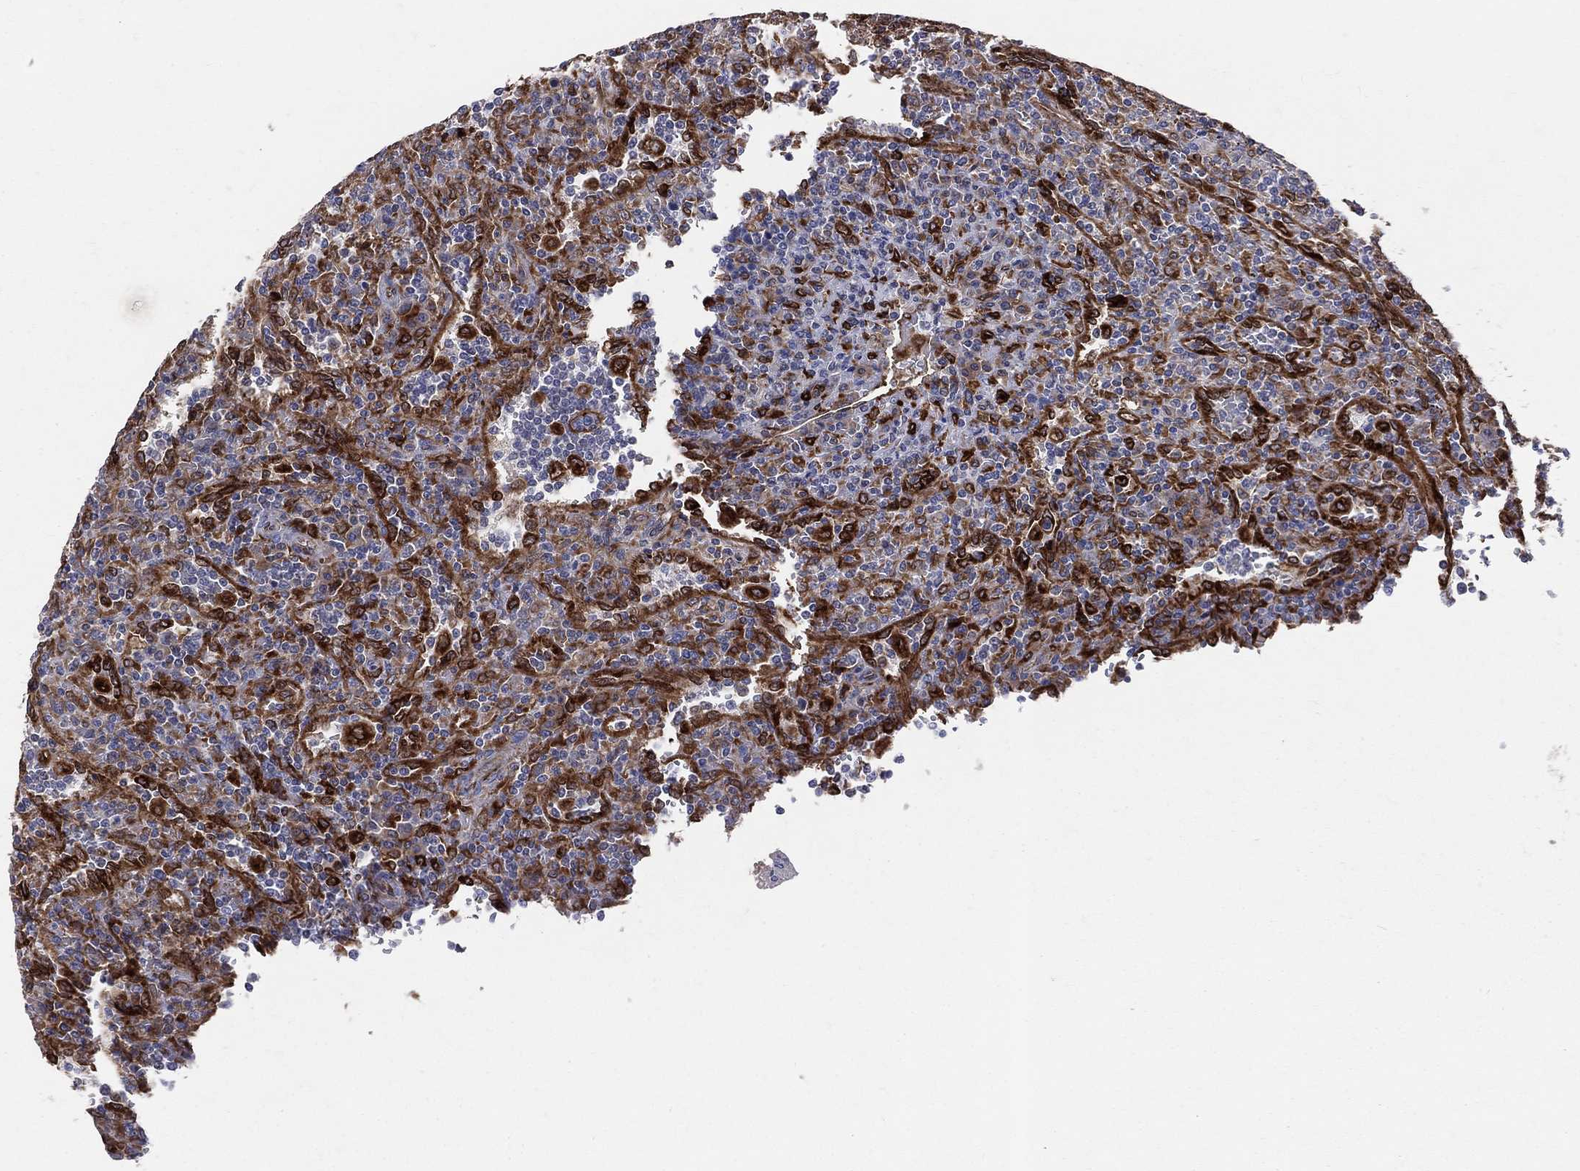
{"staining": {"intensity": "negative", "quantity": "none", "location": "none"}, "tissue": "lymphoma", "cell_type": "Tumor cells", "image_type": "cancer", "snomed": [{"axis": "morphology", "description": "Malignant lymphoma, non-Hodgkin's type, Low grade"}, {"axis": "topography", "description": "Spleen"}], "caption": "Immunohistochemistry (IHC) histopathology image of neoplastic tissue: lymphoma stained with DAB (3,3'-diaminobenzidine) demonstrates no significant protein expression in tumor cells.", "gene": "CD74", "patient": {"sex": "male", "age": 62}}